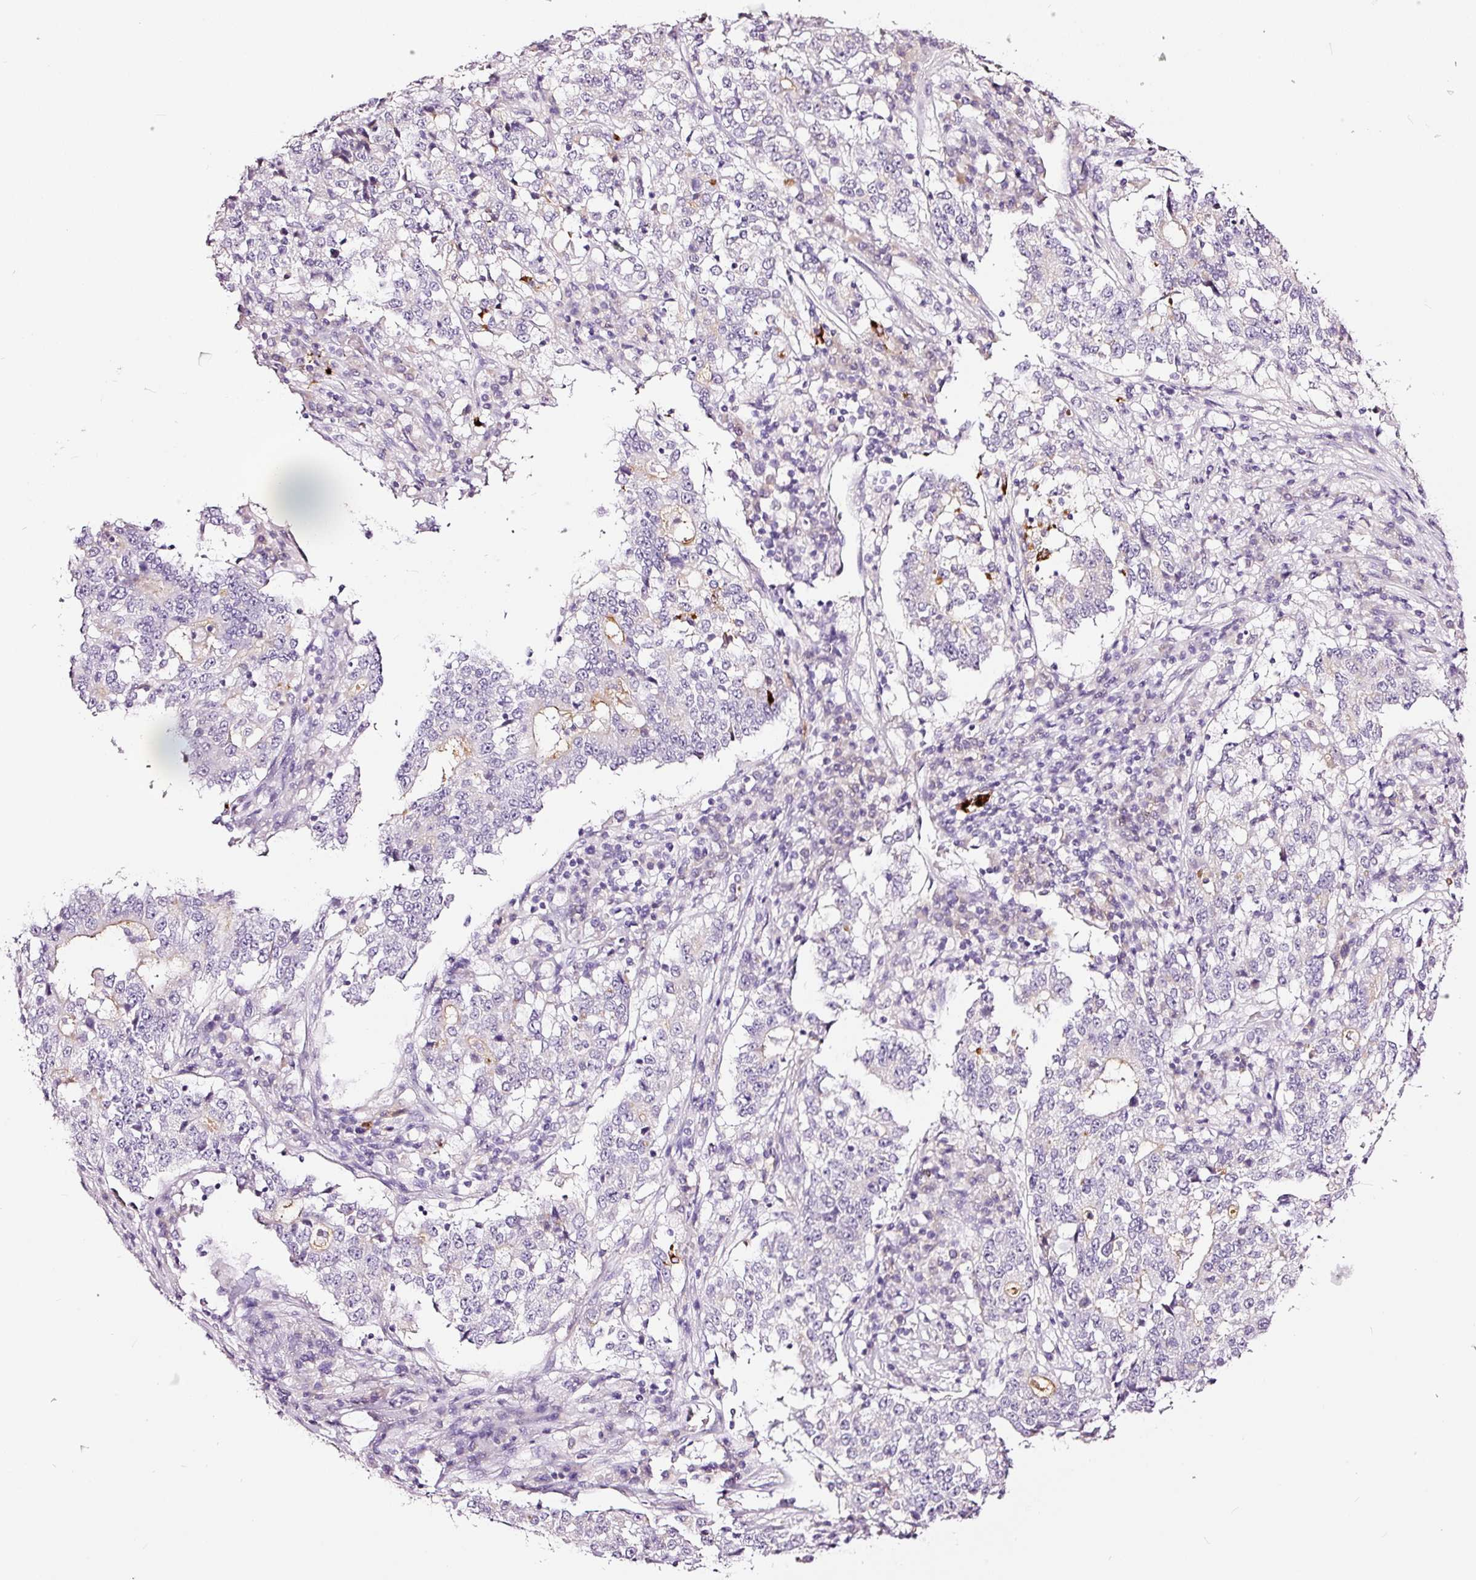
{"staining": {"intensity": "negative", "quantity": "none", "location": "none"}, "tissue": "stomach cancer", "cell_type": "Tumor cells", "image_type": "cancer", "snomed": [{"axis": "morphology", "description": "Adenocarcinoma, NOS"}, {"axis": "topography", "description": "Stomach"}], "caption": "Immunohistochemistry of stomach cancer exhibits no expression in tumor cells.", "gene": "LAMP3", "patient": {"sex": "male", "age": 59}}